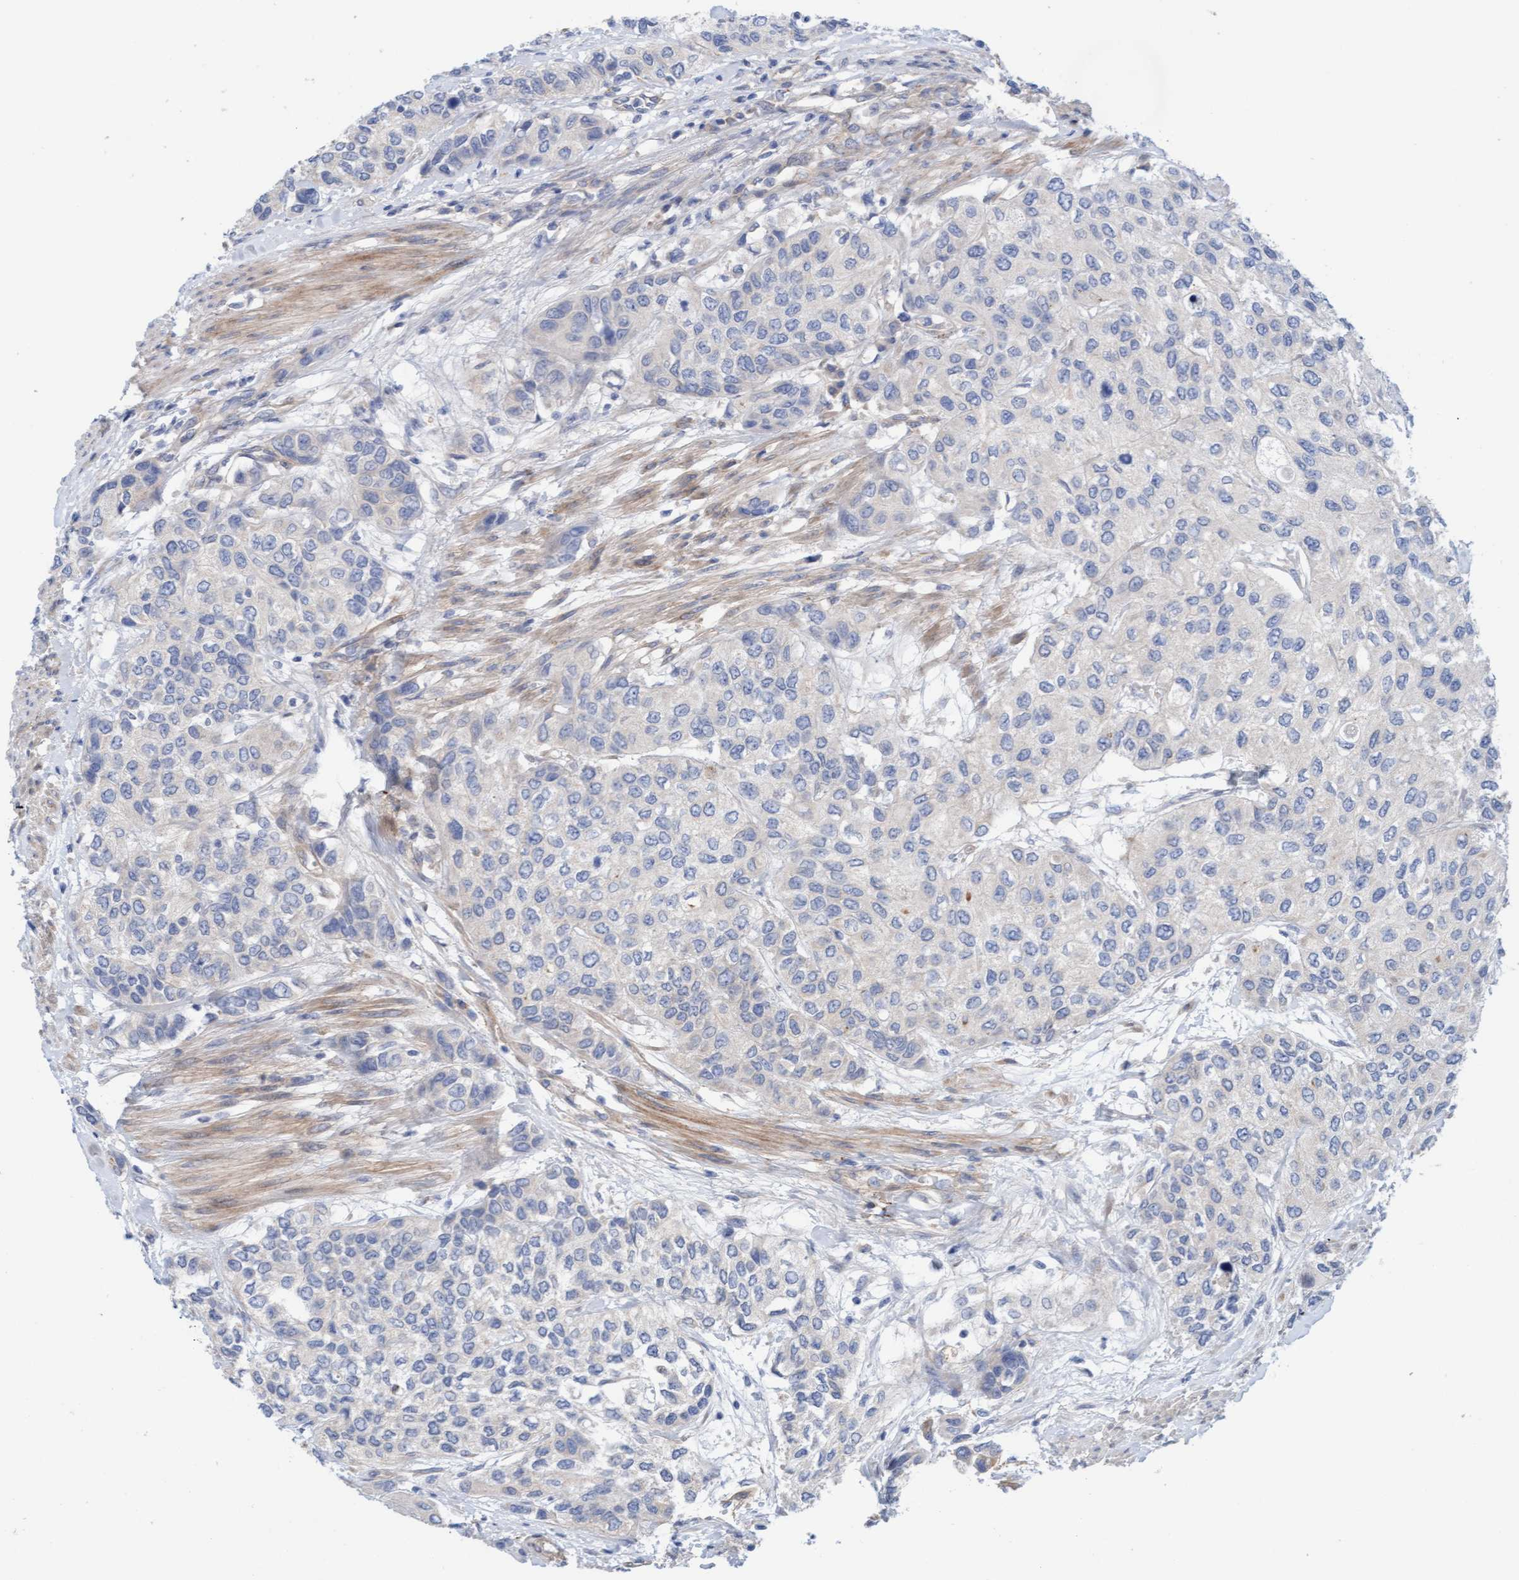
{"staining": {"intensity": "negative", "quantity": "none", "location": "none"}, "tissue": "urothelial cancer", "cell_type": "Tumor cells", "image_type": "cancer", "snomed": [{"axis": "morphology", "description": "Urothelial carcinoma, High grade"}, {"axis": "topography", "description": "Urinary bladder"}], "caption": "IHC of urothelial cancer reveals no positivity in tumor cells.", "gene": "CDK5RAP3", "patient": {"sex": "female", "age": 56}}